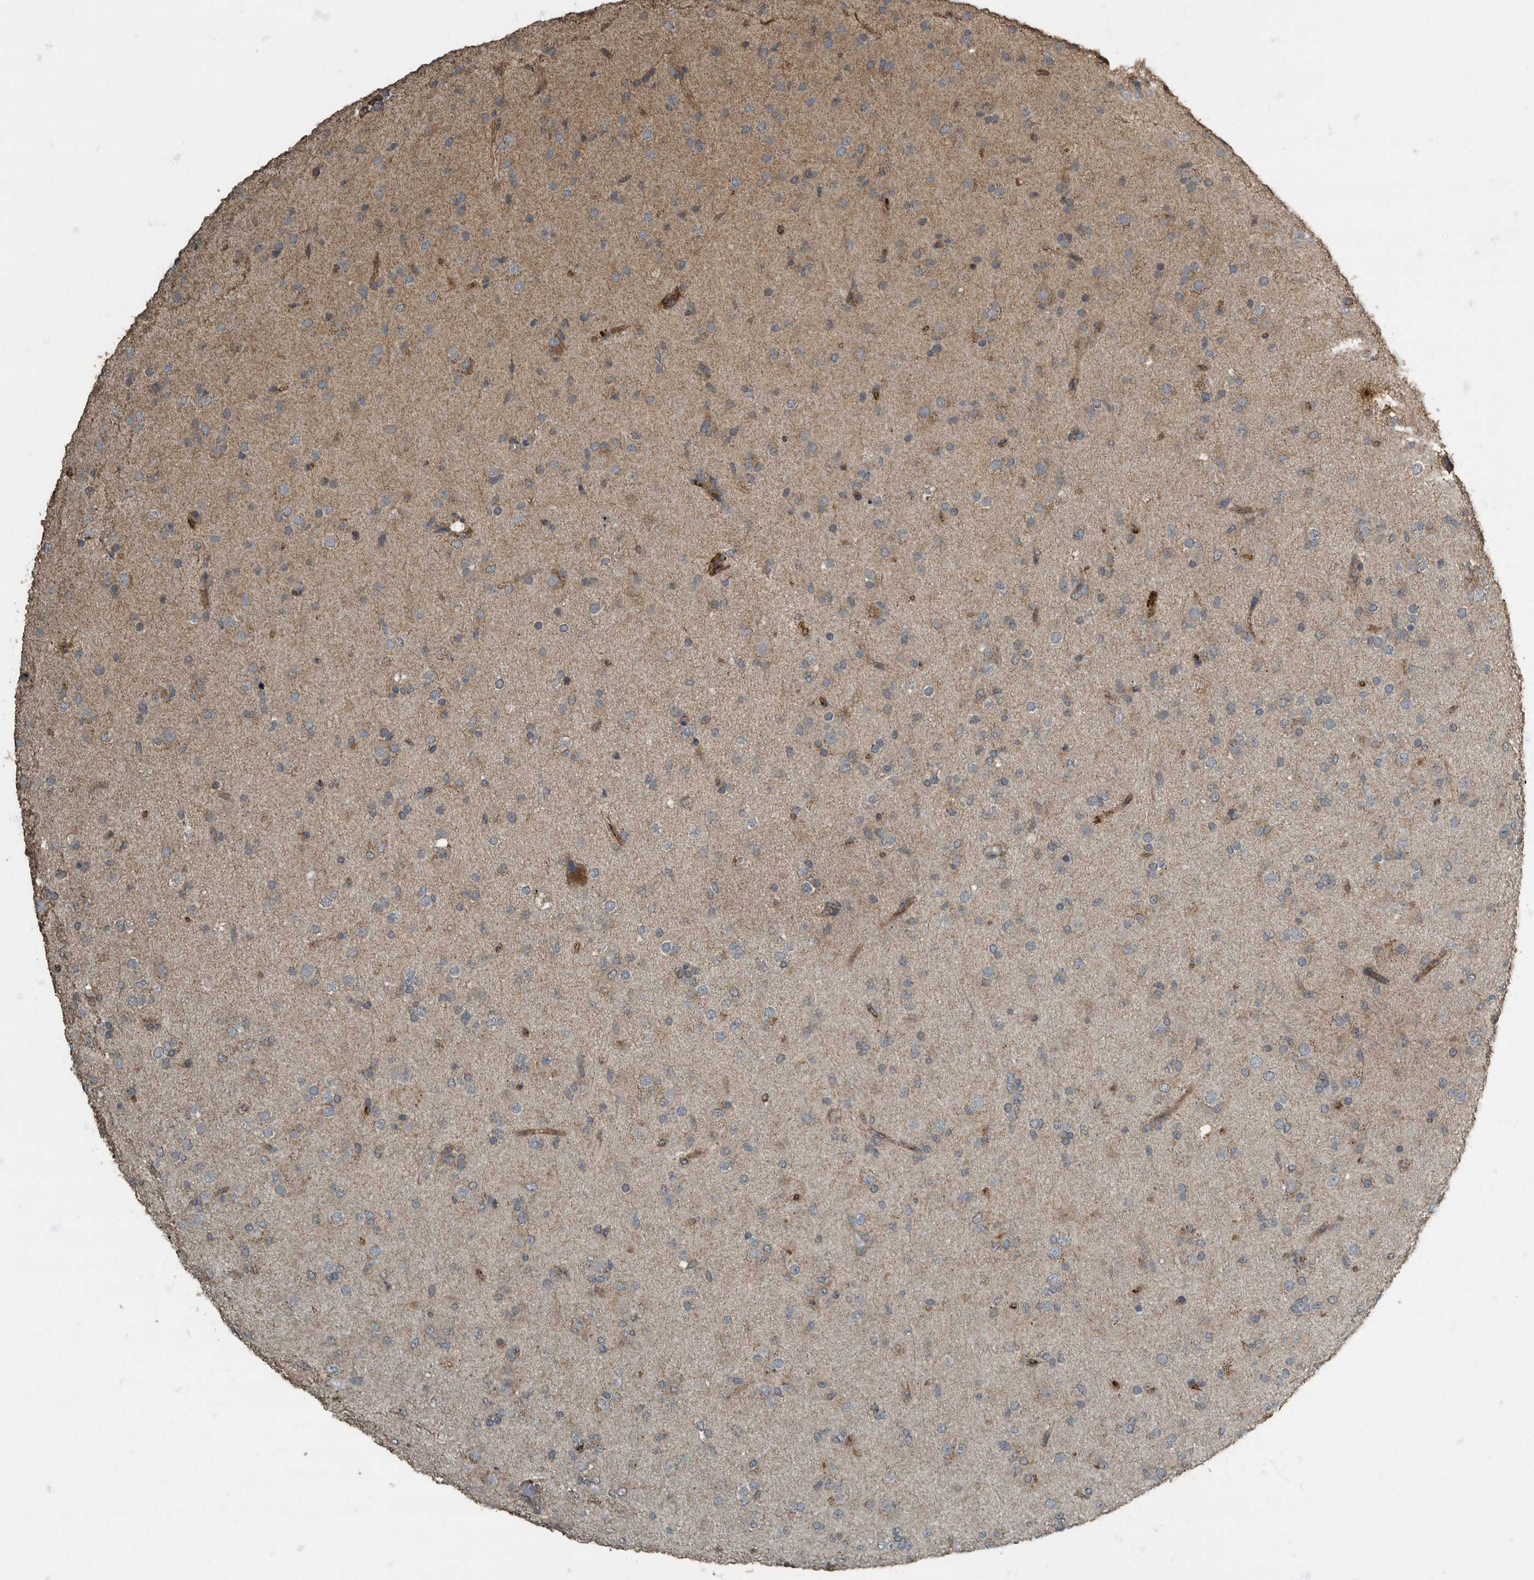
{"staining": {"intensity": "moderate", "quantity": "<25%", "location": "cytoplasmic/membranous"}, "tissue": "glioma", "cell_type": "Tumor cells", "image_type": "cancer", "snomed": [{"axis": "morphology", "description": "Glioma, malignant, Low grade"}, {"axis": "topography", "description": "Brain"}], "caption": "Immunohistochemistry (DAB) staining of malignant low-grade glioma demonstrates moderate cytoplasmic/membranous protein positivity in about <25% of tumor cells.", "gene": "IL15RA", "patient": {"sex": "male", "age": 65}}